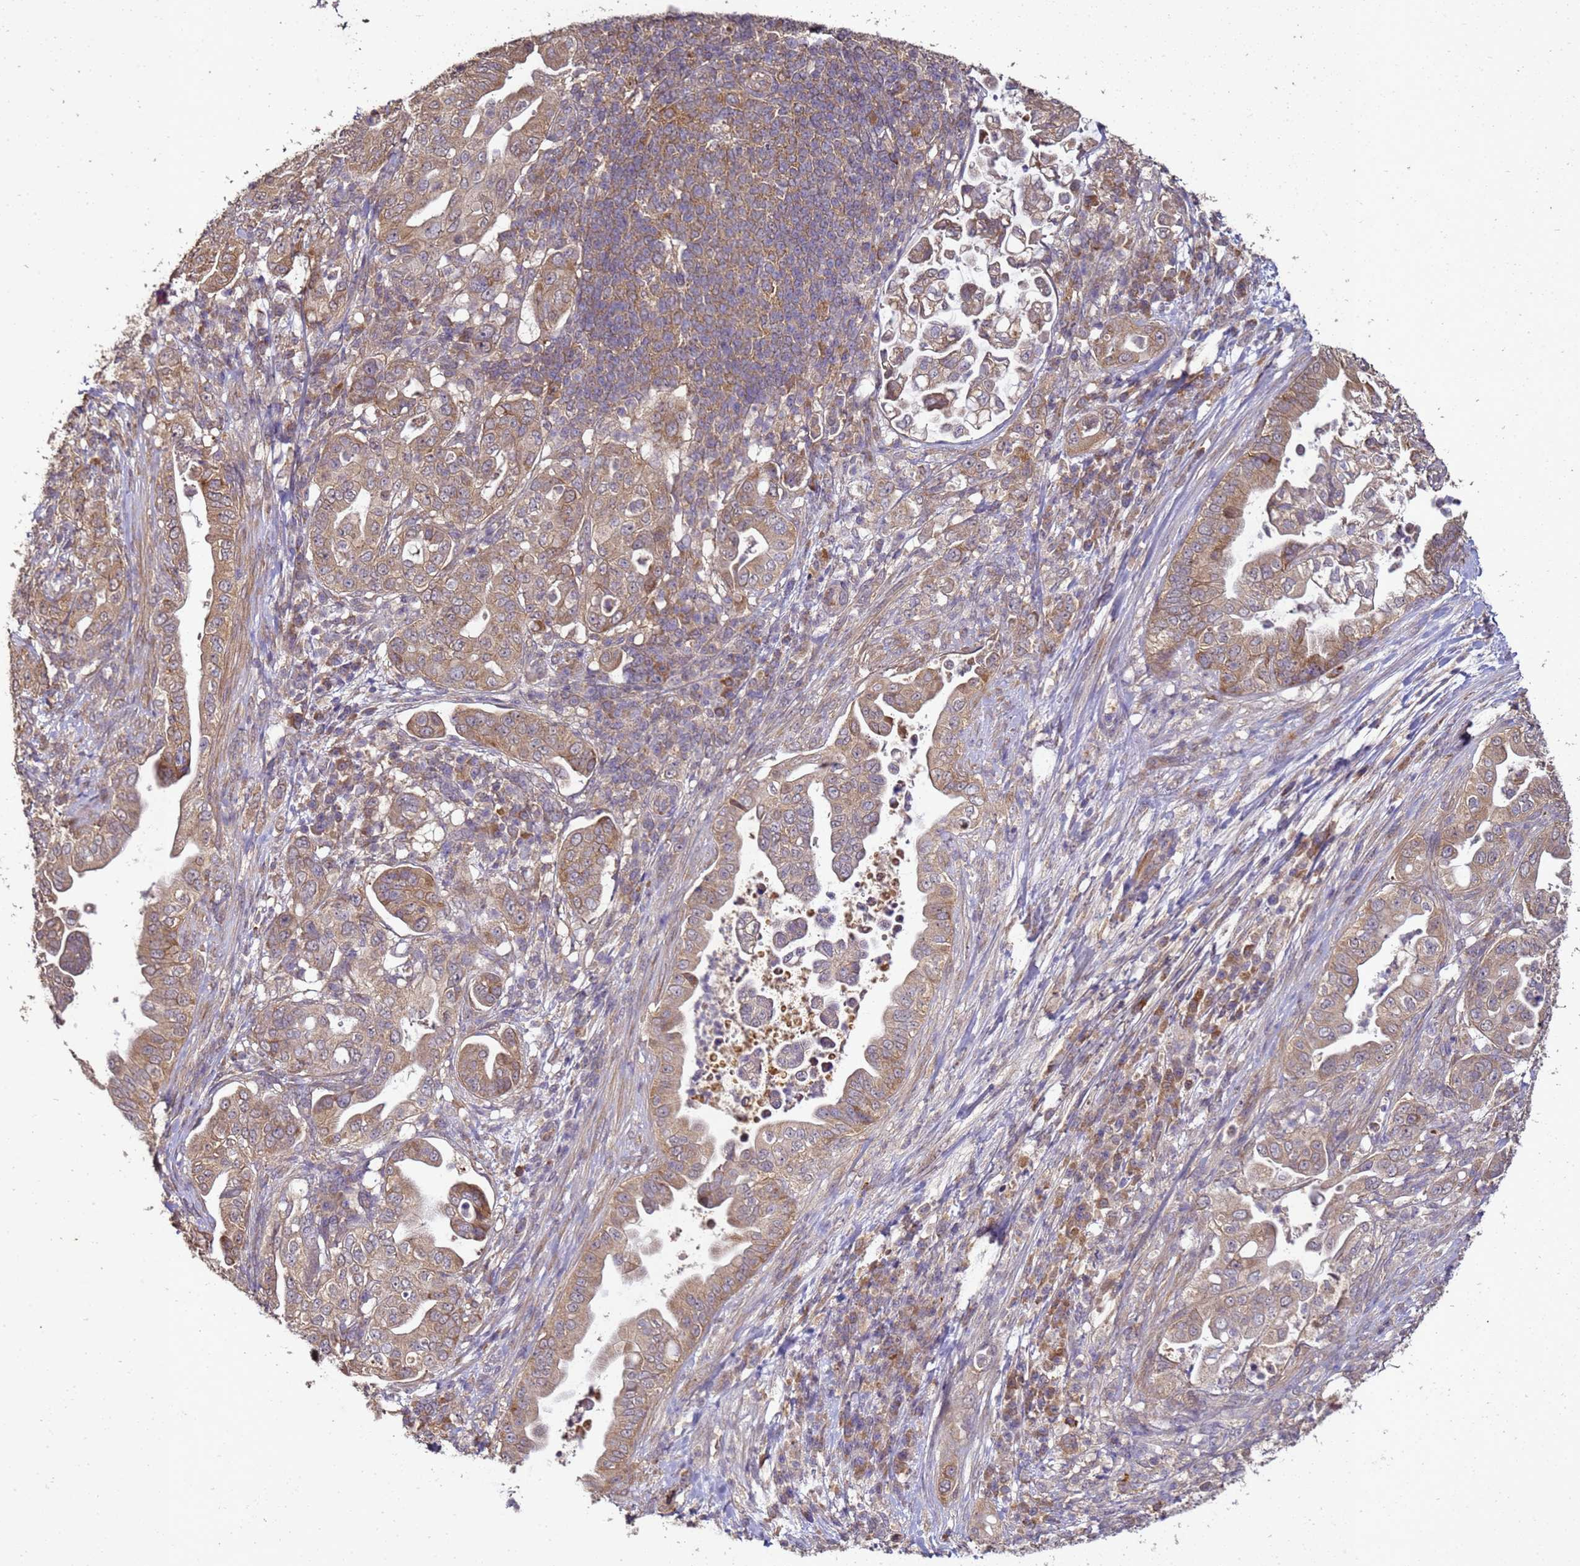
{"staining": {"intensity": "moderate", "quantity": ">75%", "location": "cytoplasmic/membranous"}, "tissue": "pancreatic cancer", "cell_type": "Tumor cells", "image_type": "cancer", "snomed": [{"axis": "morphology", "description": "Normal tissue, NOS"}, {"axis": "morphology", "description": "Adenocarcinoma, NOS"}, {"axis": "topography", "description": "Lymph node"}, {"axis": "topography", "description": "Pancreas"}], "caption": "Immunohistochemical staining of human pancreatic cancer displays moderate cytoplasmic/membranous protein staining in about >75% of tumor cells.", "gene": "ANKRD17", "patient": {"sex": "female", "age": 67}}